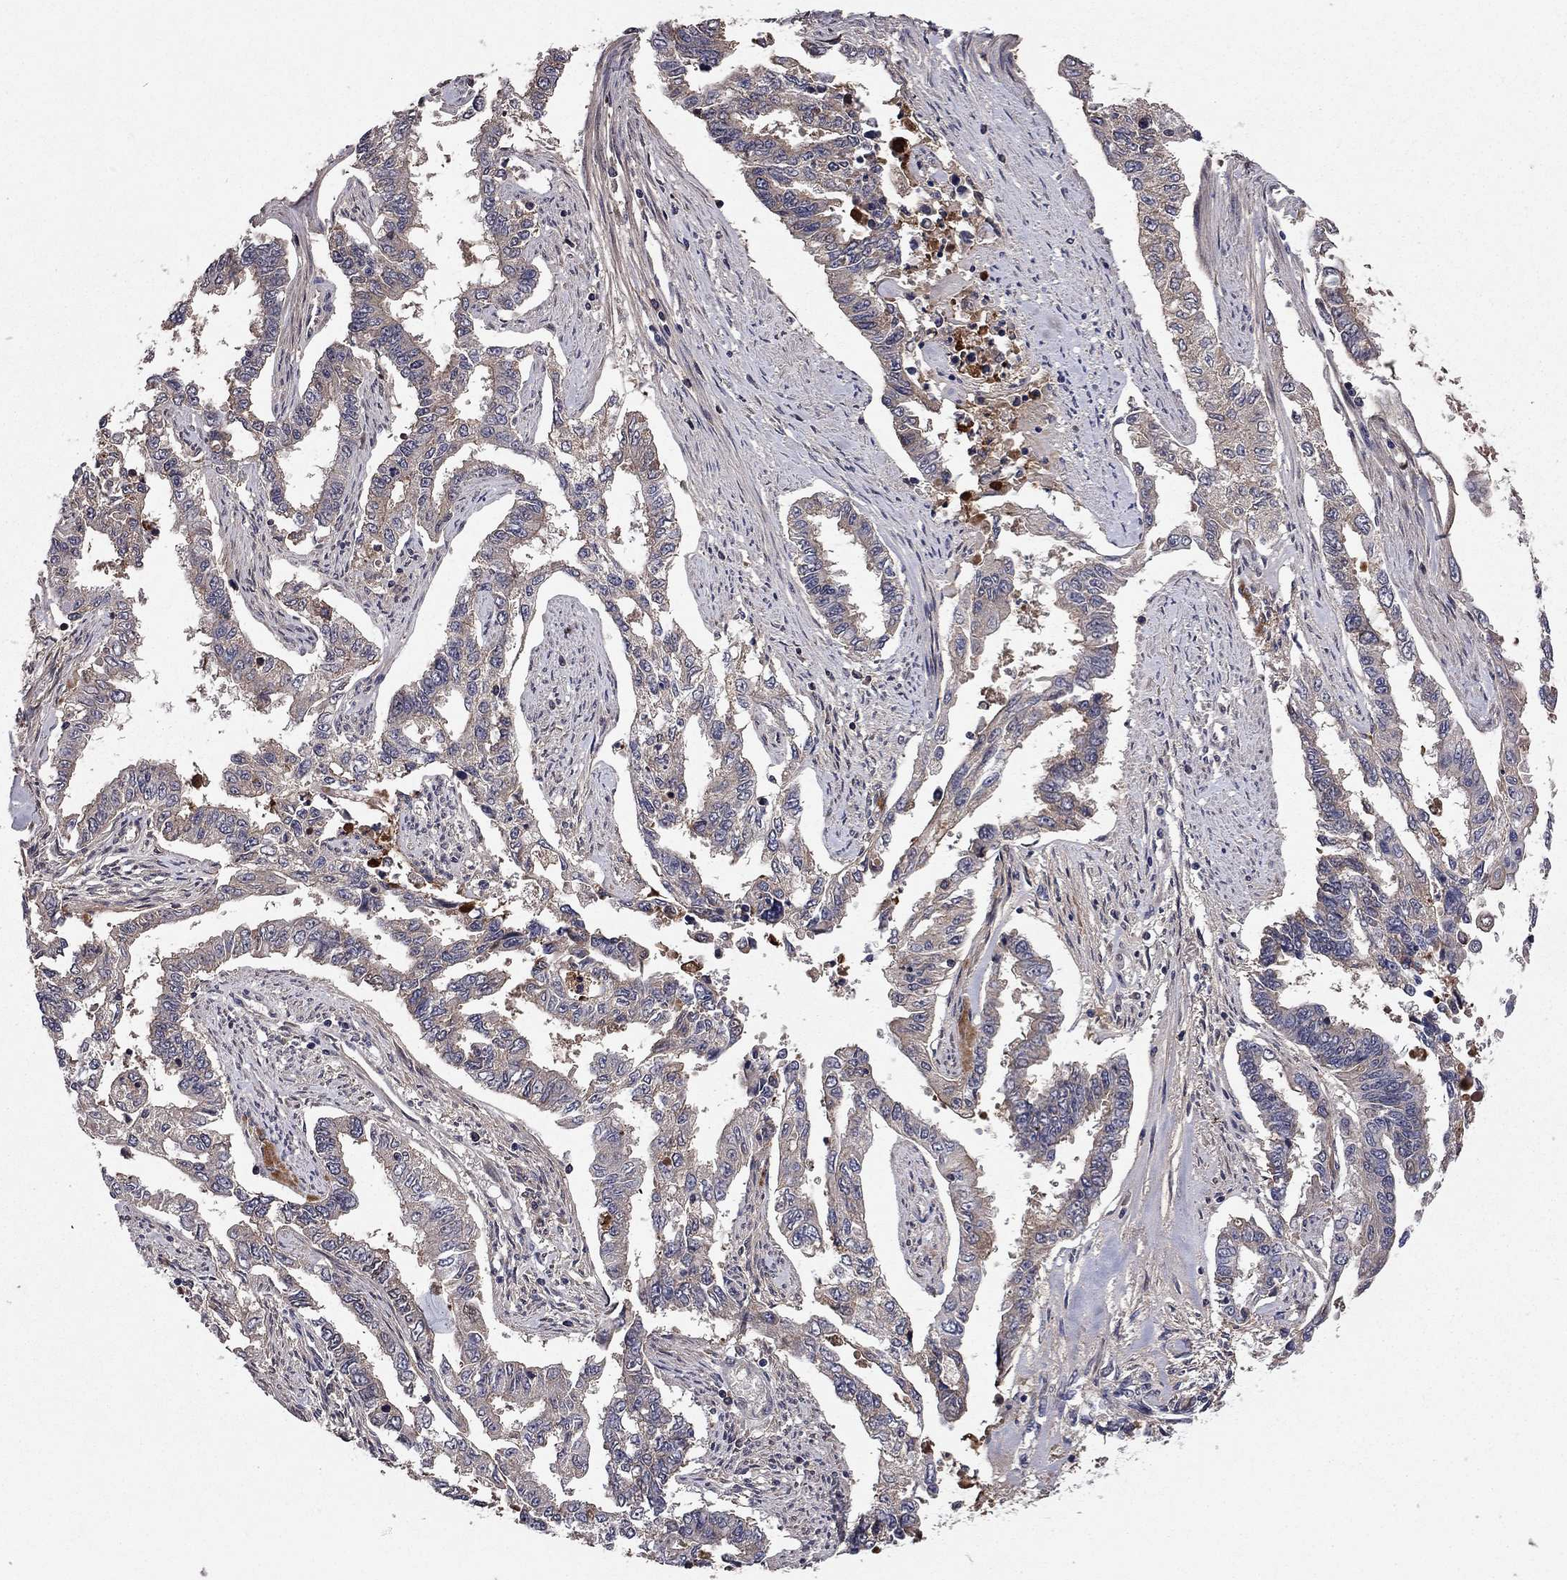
{"staining": {"intensity": "negative", "quantity": "none", "location": "none"}, "tissue": "endometrial cancer", "cell_type": "Tumor cells", "image_type": "cancer", "snomed": [{"axis": "morphology", "description": "Adenocarcinoma, NOS"}, {"axis": "topography", "description": "Uterus"}], "caption": "Adenocarcinoma (endometrial) stained for a protein using immunohistochemistry (IHC) exhibits no staining tumor cells.", "gene": "PROS1", "patient": {"sex": "female", "age": 59}}